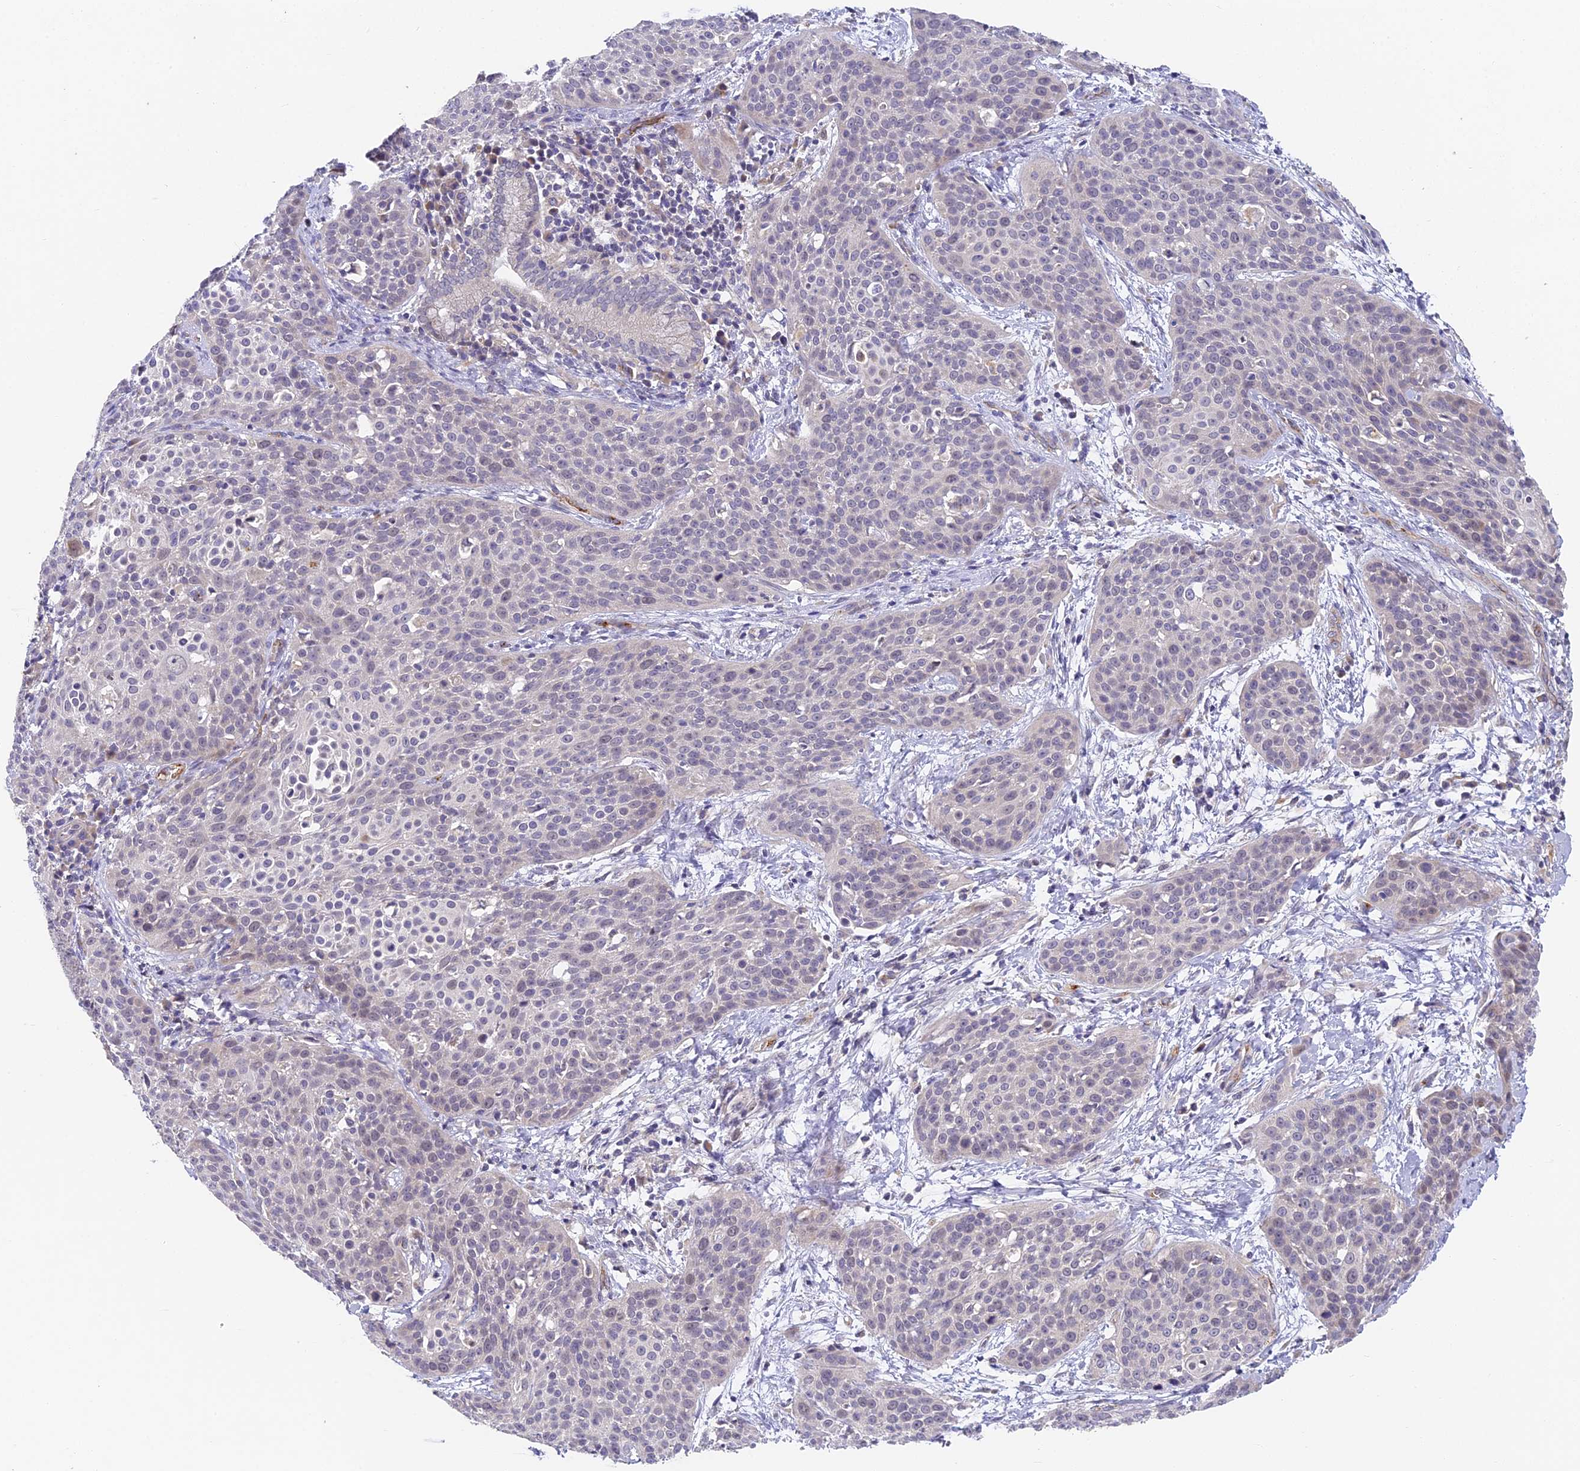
{"staining": {"intensity": "weak", "quantity": "<25%", "location": "nuclear"}, "tissue": "cervical cancer", "cell_type": "Tumor cells", "image_type": "cancer", "snomed": [{"axis": "morphology", "description": "Squamous cell carcinoma, NOS"}, {"axis": "topography", "description": "Cervix"}], "caption": "The IHC image has no significant positivity in tumor cells of cervical squamous cell carcinoma tissue.", "gene": "DNAAF10", "patient": {"sex": "female", "age": 38}}